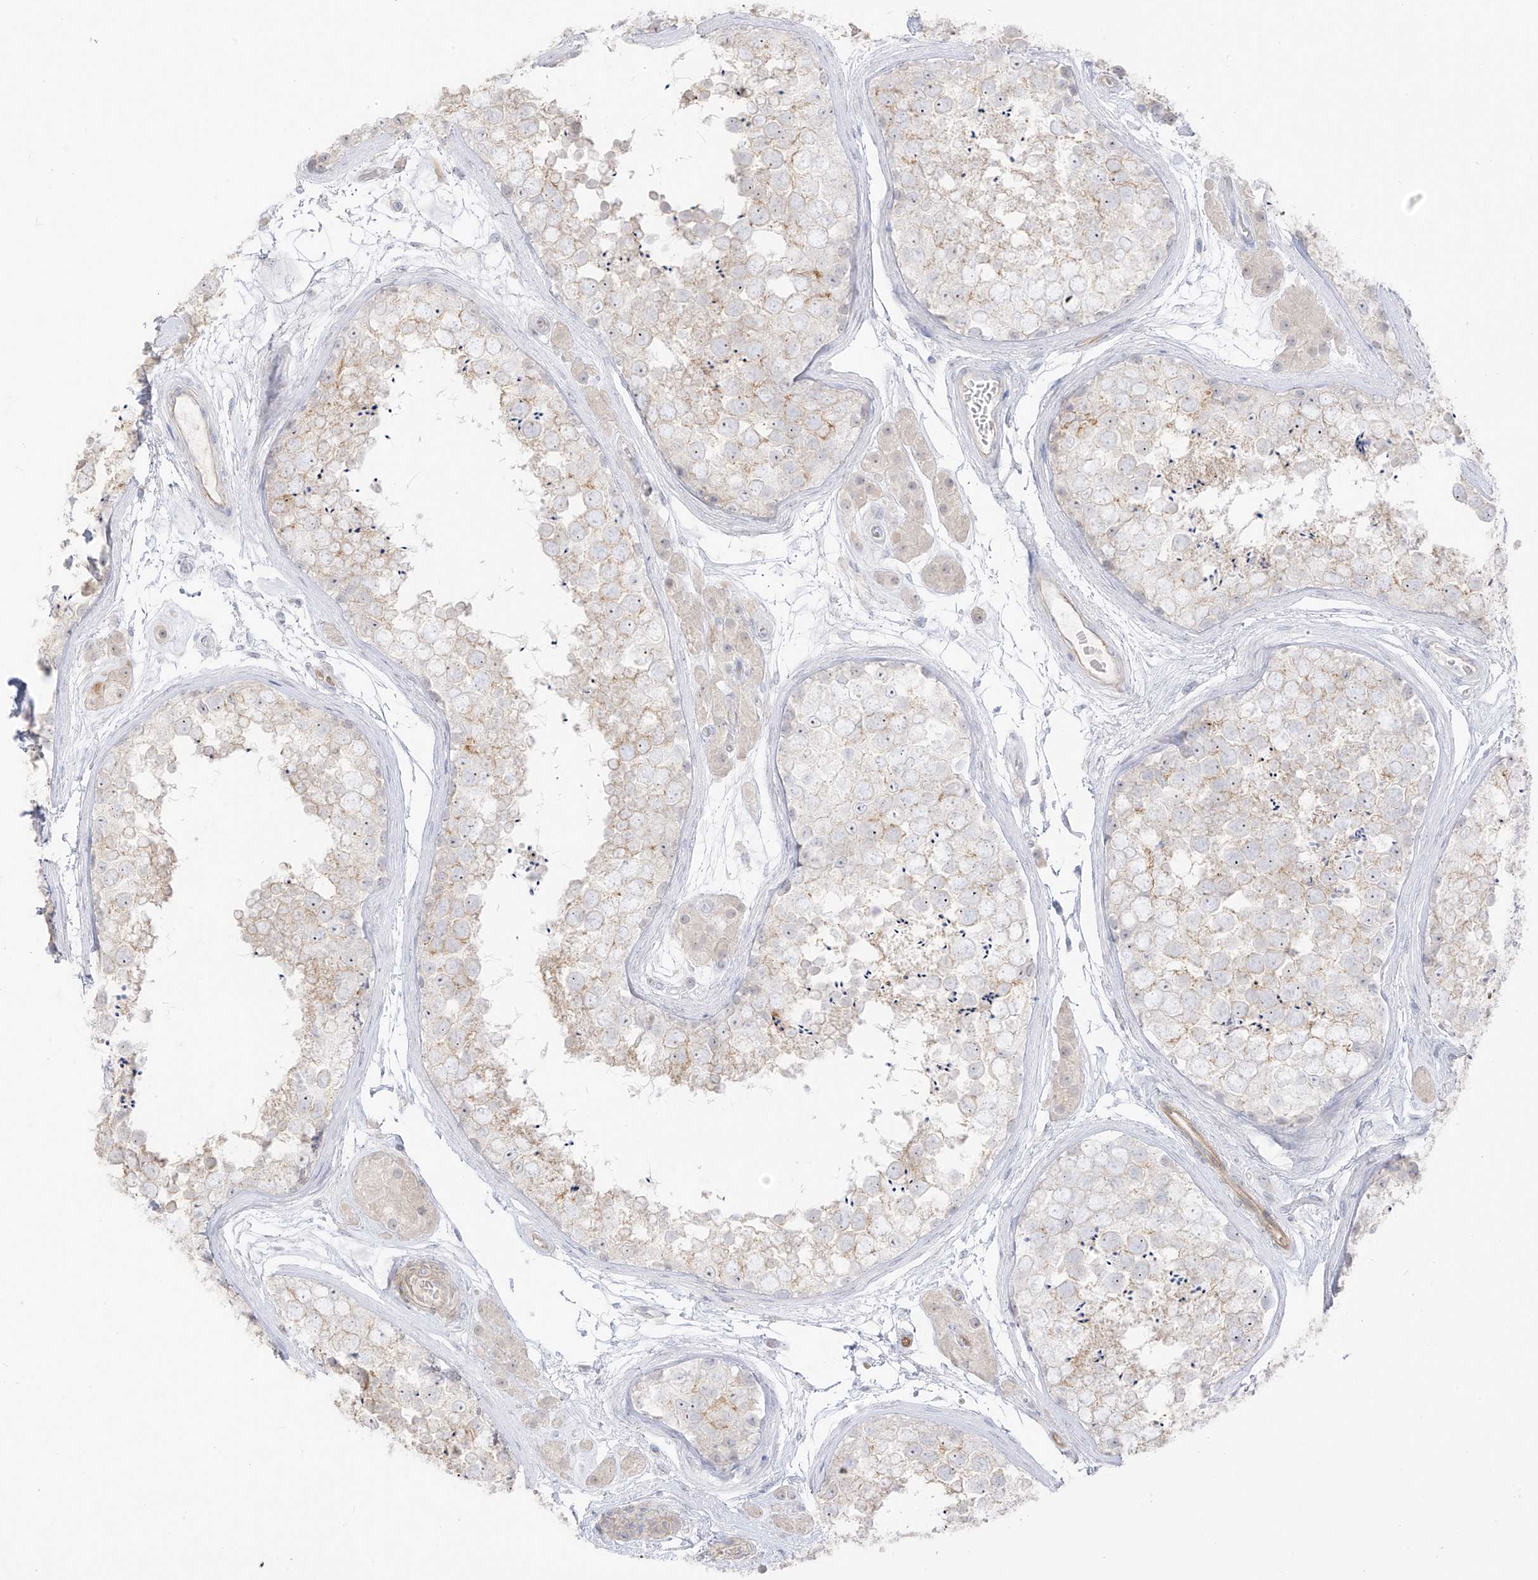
{"staining": {"intensity": "moderate", "quantity": "<25%", "location": "cytoplasmic/membranous"}, "tissue": "testis", "cell_type": "Cells in seminiferous ducts", "image_type": "normal", "snomed": [{"axis": "morphology", "description": "Normal tissue, NOS"}, {"axis": "topography", "description": "Testis"}], "caption": "This is a photomicrograph of IHC staining of benign testis, which shows moderate expression in the cytoplasmic/membranous of cells in seminiferous ducts.", "gene": "C11orf87", "patient": {"sex": "male", "age": 56}}